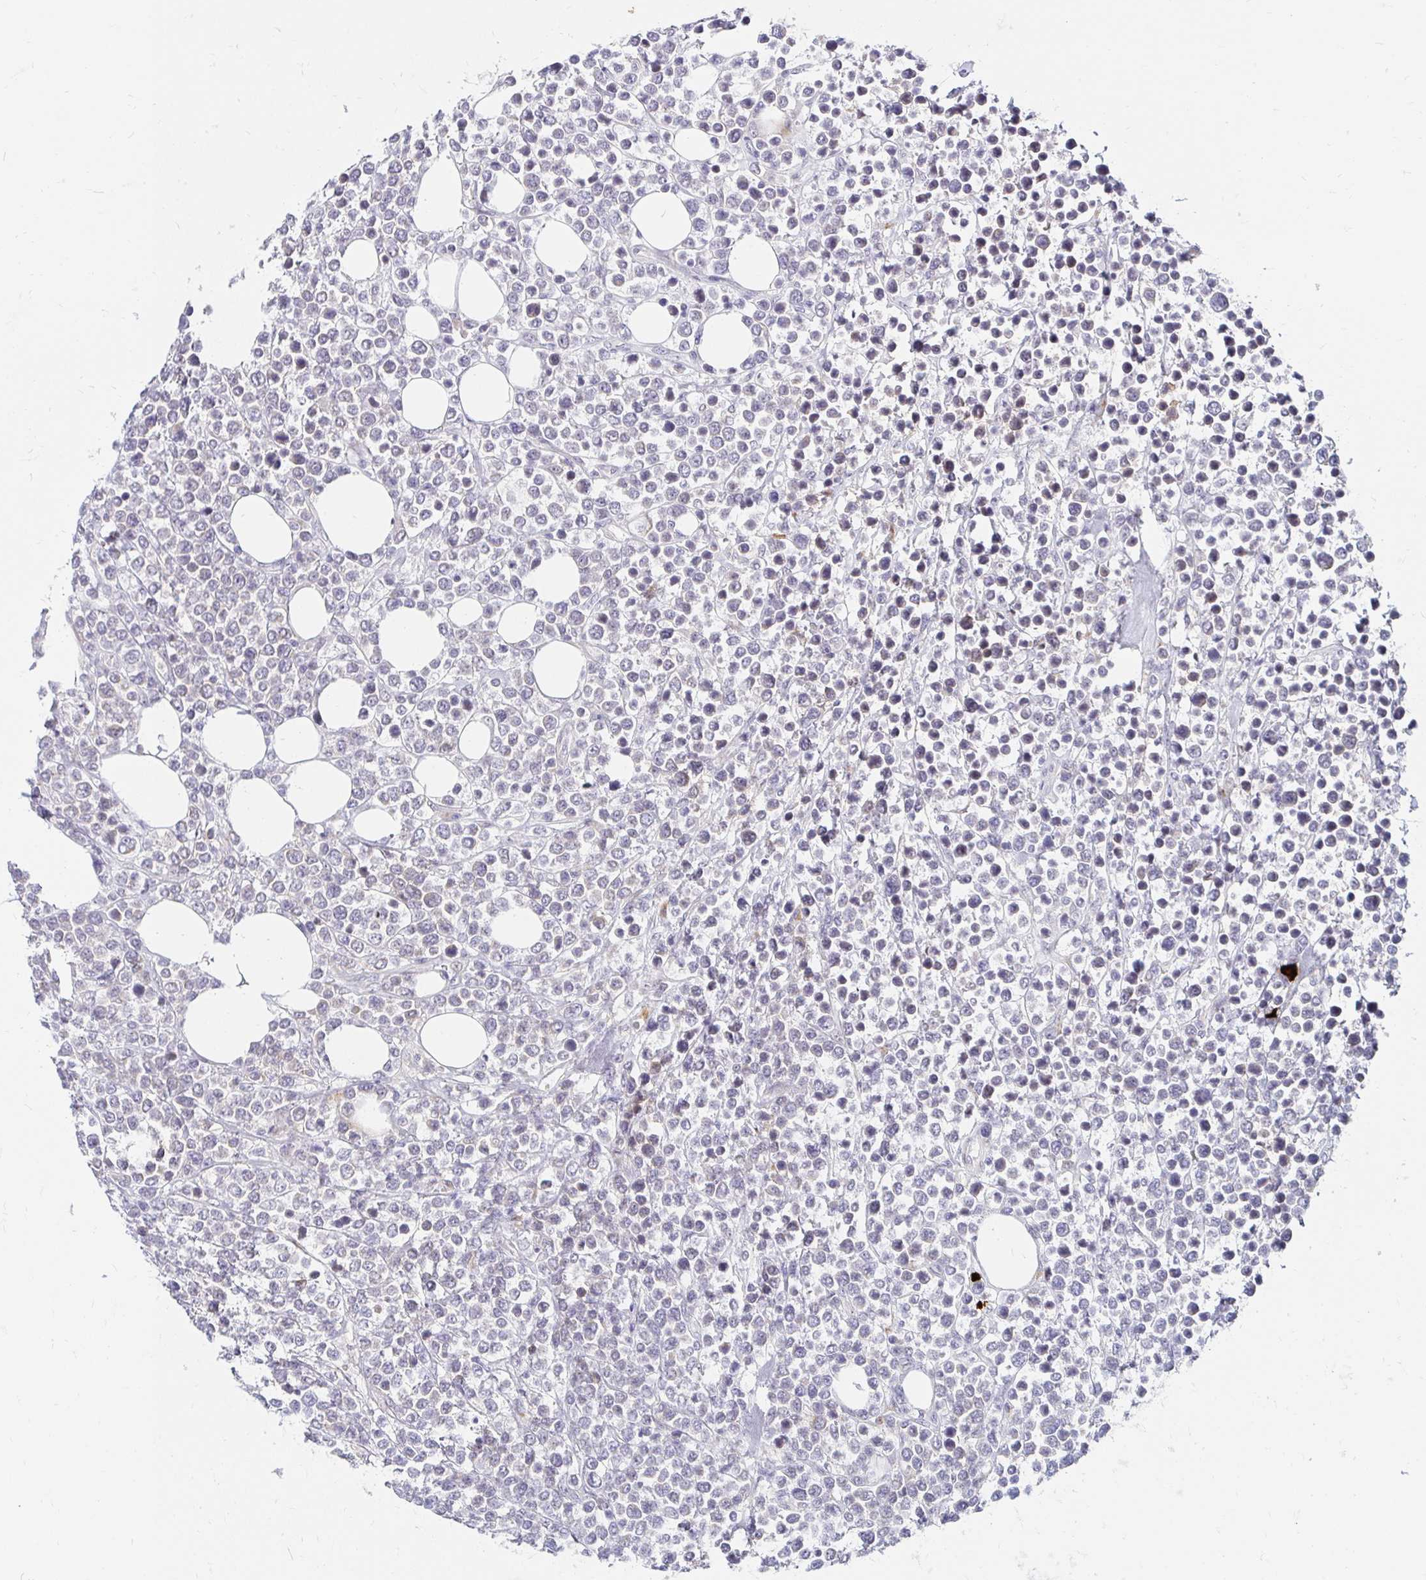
{"staining": {"intensity": "negative", "quantity": "none", "location": "none"}, "tissue": "lymphoma", "cell_type": "Tumor cells", "image_type": "cancer", "snomed": [{"axis": "morphology", "description": "Malignant lymphoma, non-Hodgkin's type, High grade"}, {"axis": "topography", "description": "Soft tissue"}], "caption": "IHC of lymphoma shows no staining in tumor cells.", "gene": "GUCY1A1", "patient": {"sex": "female", "age": 56}}